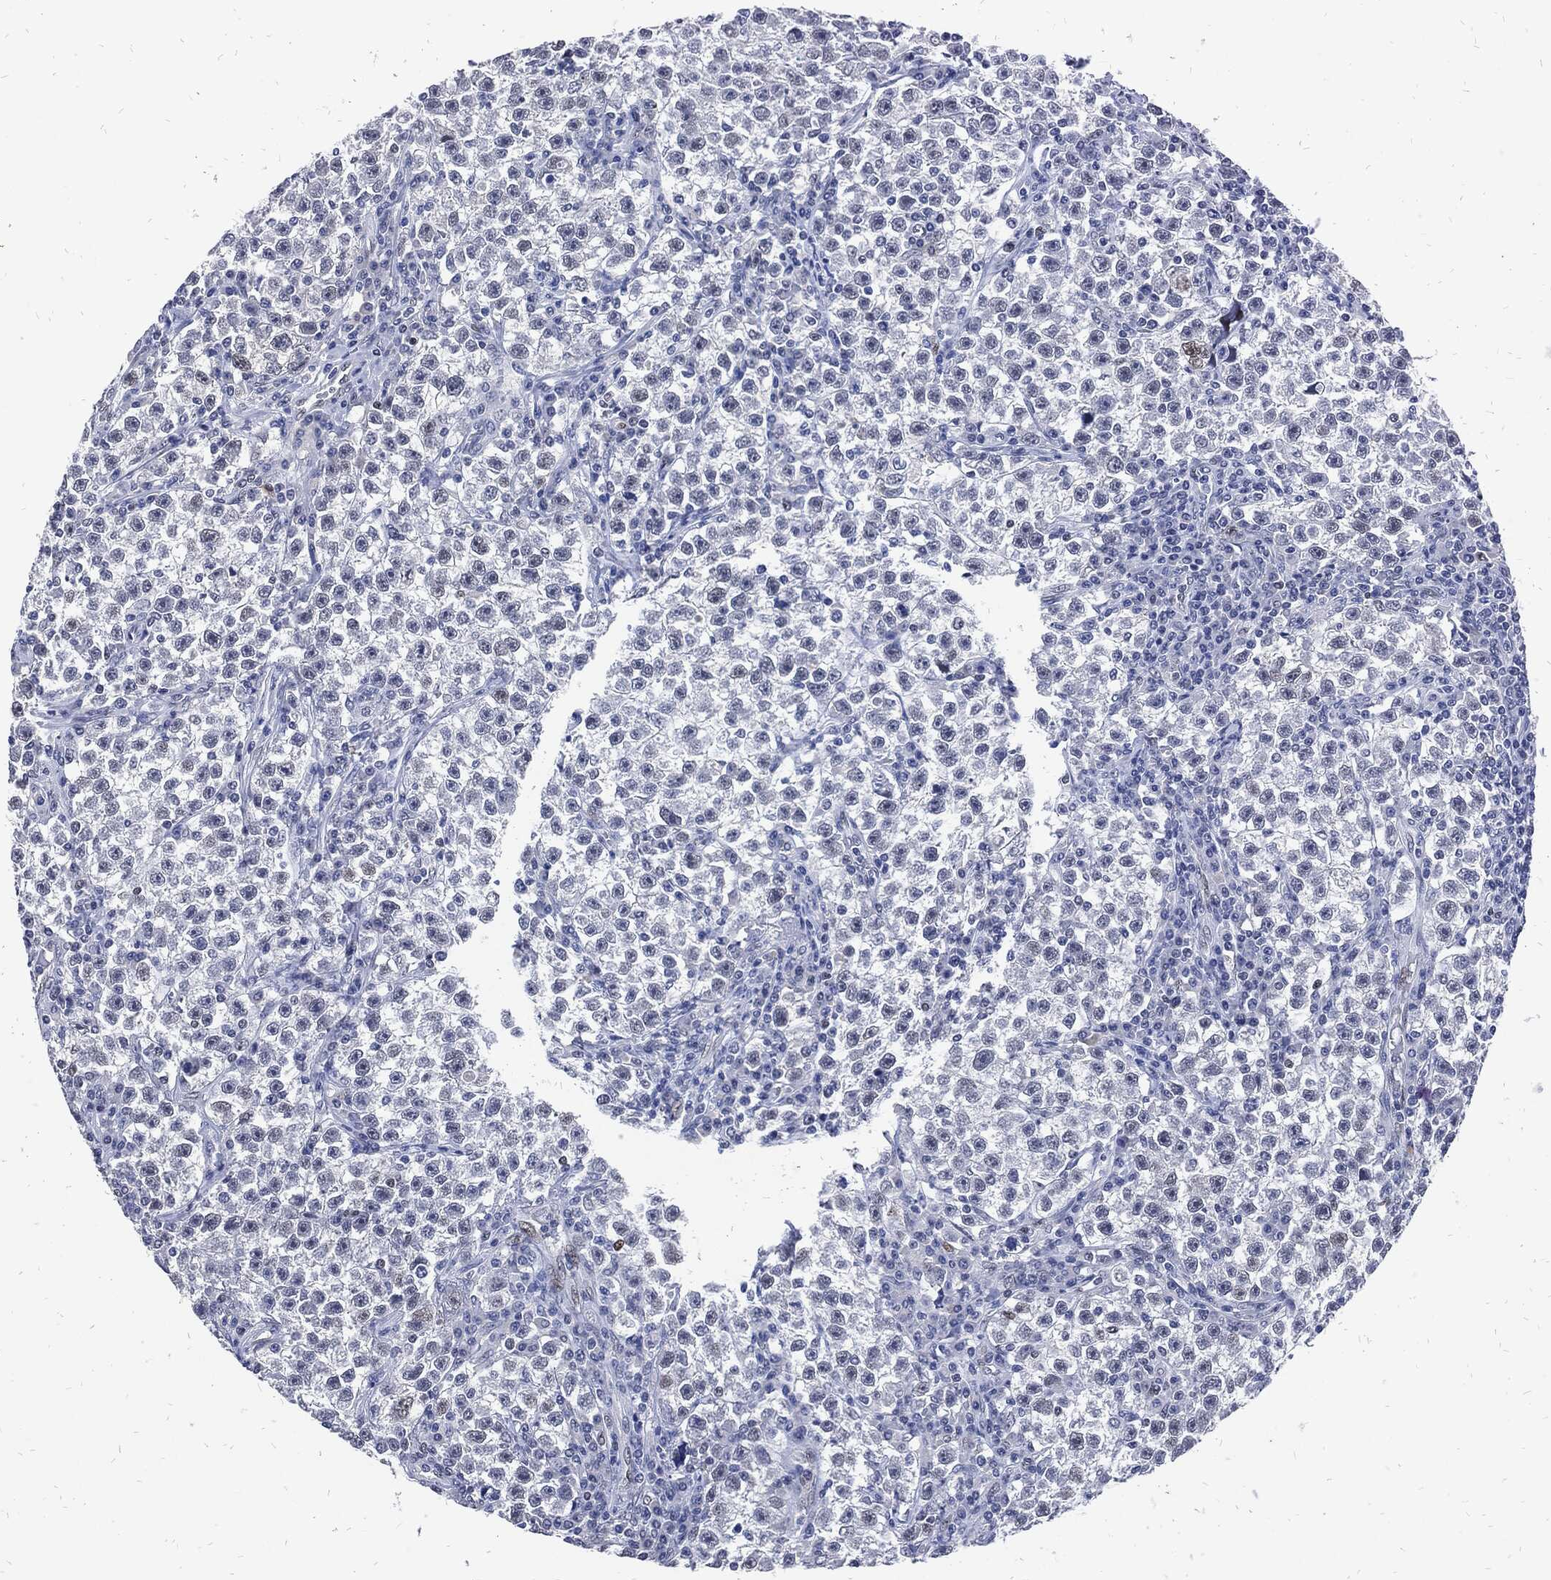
{"staining": {"intensity": "negative", "quantity": "none", "location": "none"}, "tissue": "testis cancer", "cell_type": "Tumor cells", "image_type": "cancer", "snomed": [{"axis": "morphology", "description": "Seminoma, NOS"}, {"axis": "topography", "description": "Testis"}], "caption": "An immunohistochemistry image of testis cancer is shown. There is no staining in tumor cells of testis cancer.", "gene": "JUN", "patient": {"sex": "male", "age": 22}}